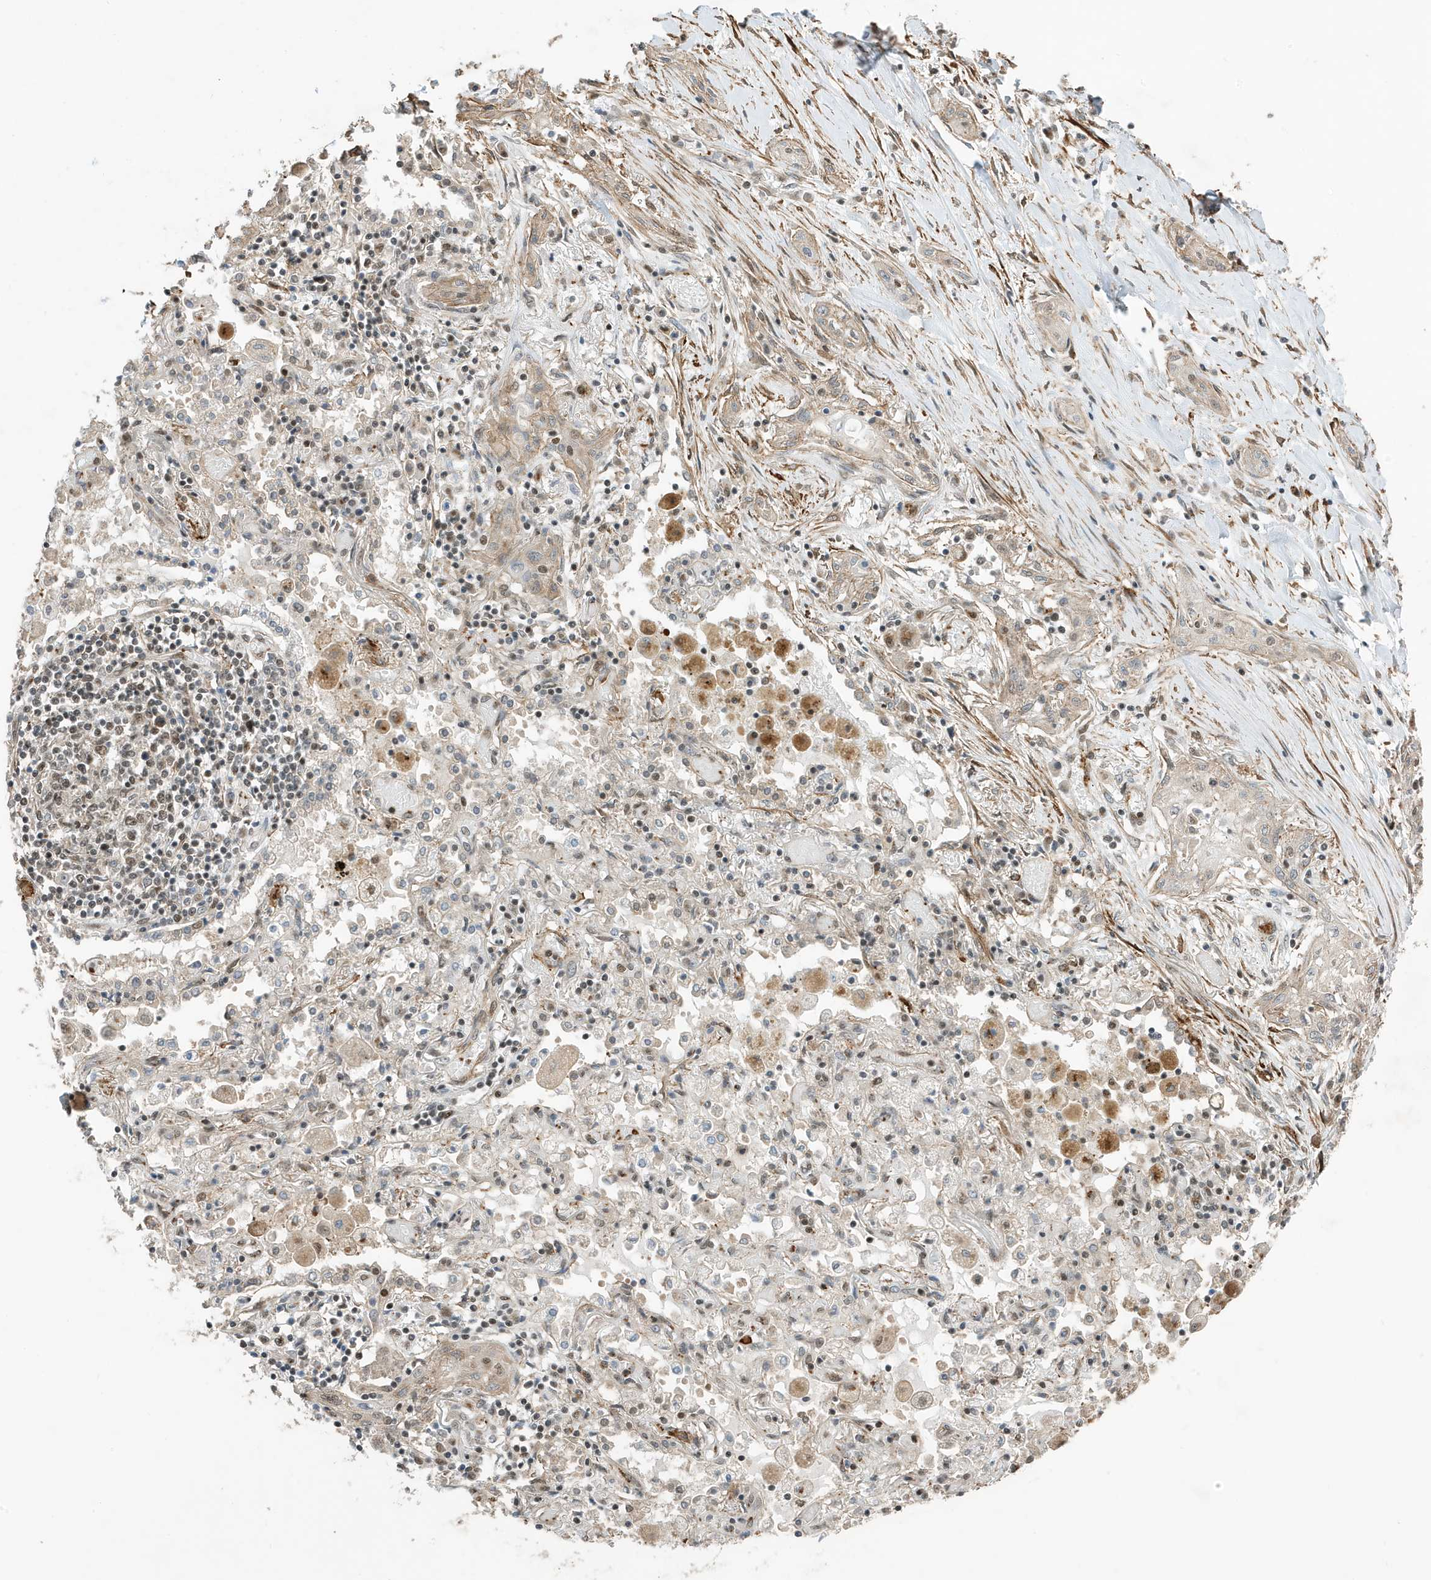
{"staining": {"intensity": "weak", "quantity": "25%-75%", "location": "cytoplasmic/membranous"}, "tissue": "lung cancer", "cell_type": "Tumor cells", "image_type": "cancer", "snomed": [{"axis": "morphology", "description": "Squamous cell carcinoma, NOS"}, {"axis": "topography", "description": "Lung"}], "caption": "Immunohistochemistry of lung cancer displays low levels of weak cytoplasmic/membranous staining in about 25%-75% of tumor cells. (brown staining indicates protein expression, while blue staining denotes nuclei).", "gene": "MAST3", "patient": {"sex": "female", "age": 47}}